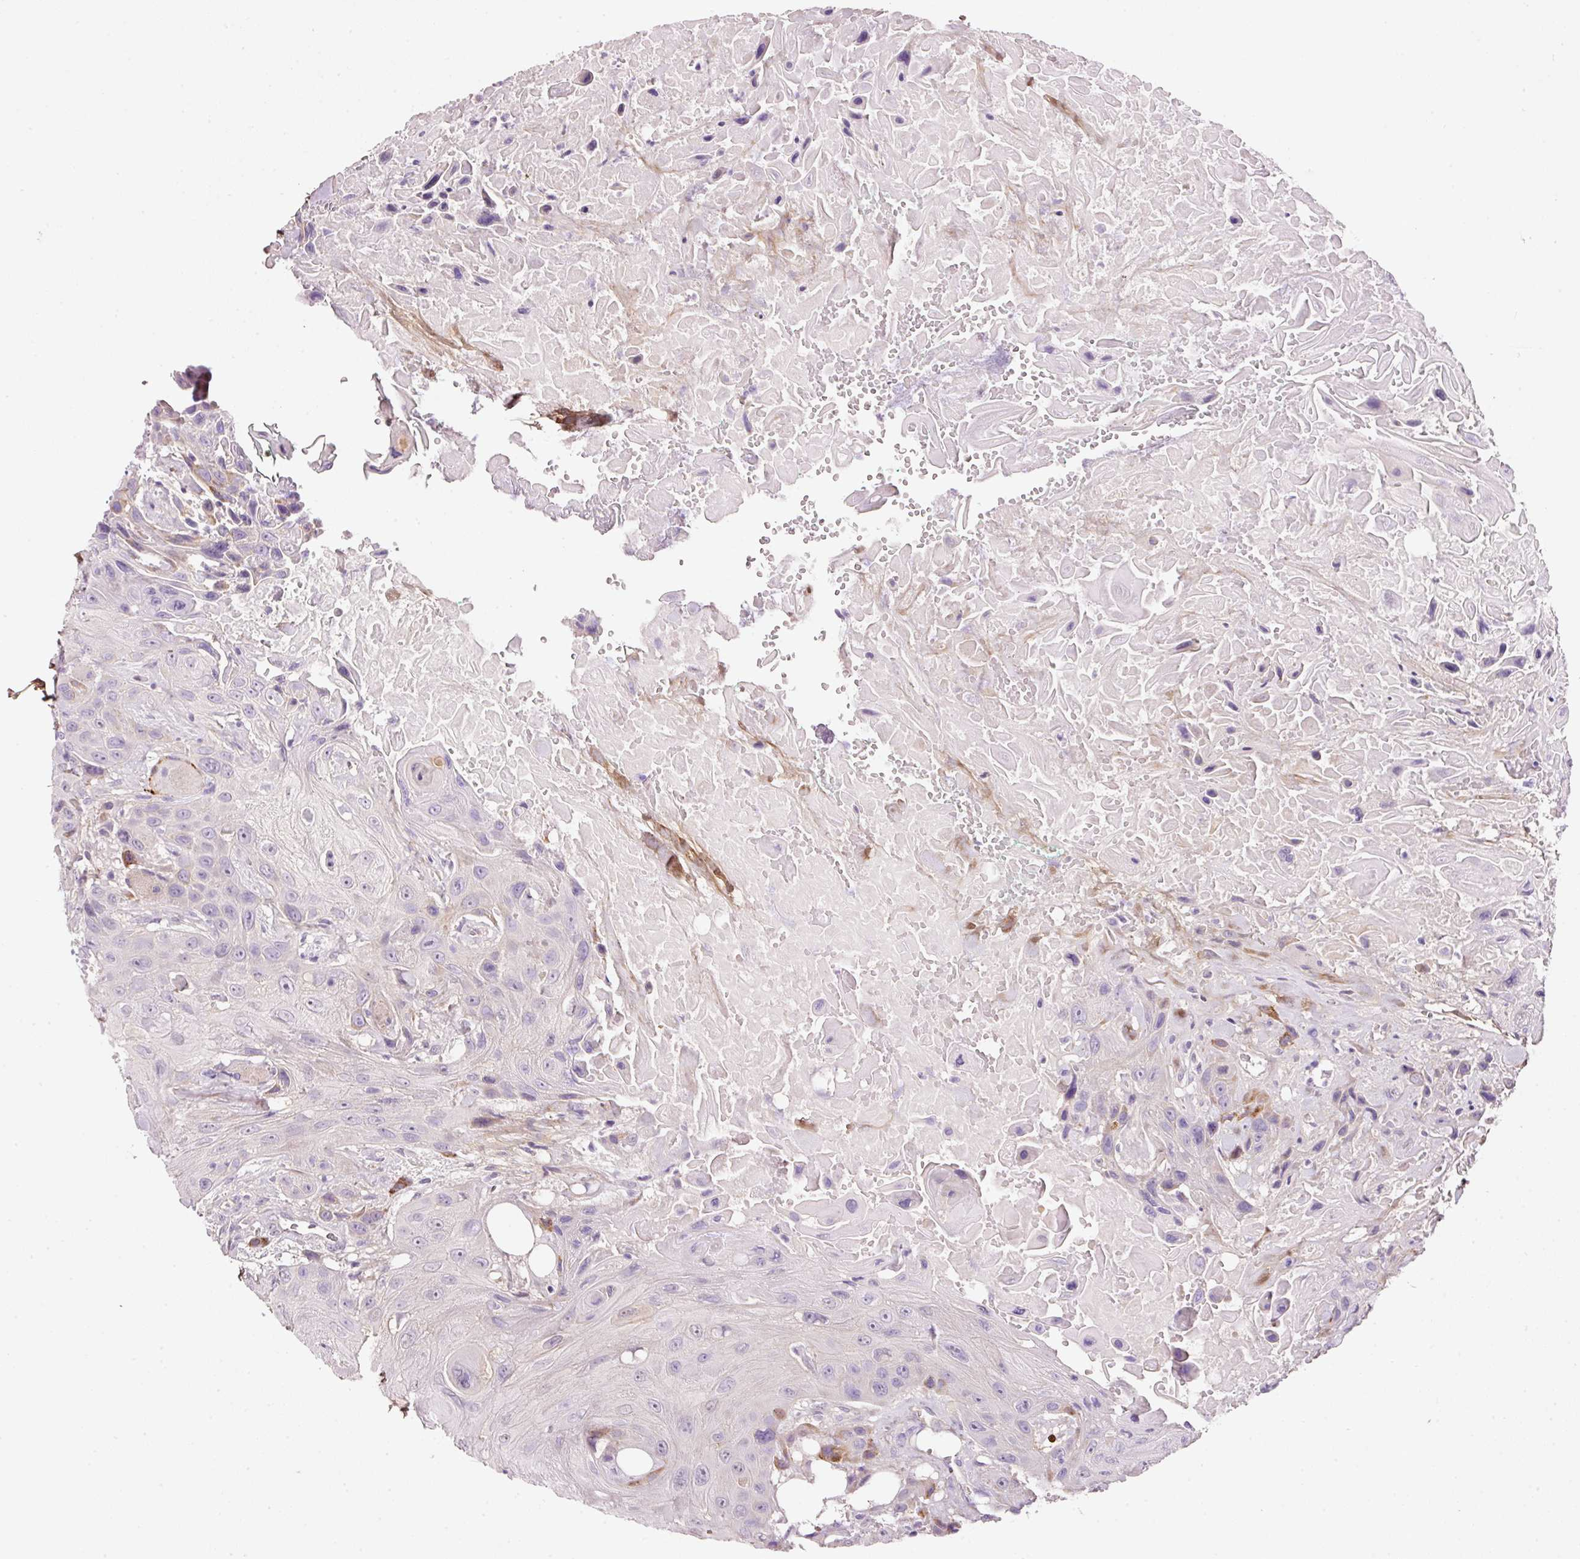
{"staining": {"intensity": "negative", "quantity": "none", "location": "none"}, "tissue": "head and neck cancer", "cell_type": "Tumor cells", "image_type": "cancer", "snomed": [{"axis": "morphology", "description": "Squamous cell carcinoma, NOS"}, {"axis": "topography", "description": "Head-Neck"}], "caption": "IHC image of human head and neck cancer stained for a protein (brown), which reveals no expression in tumor cells.", "gene": "SOS2", "patient": {"sex": "male", "age": 81}}